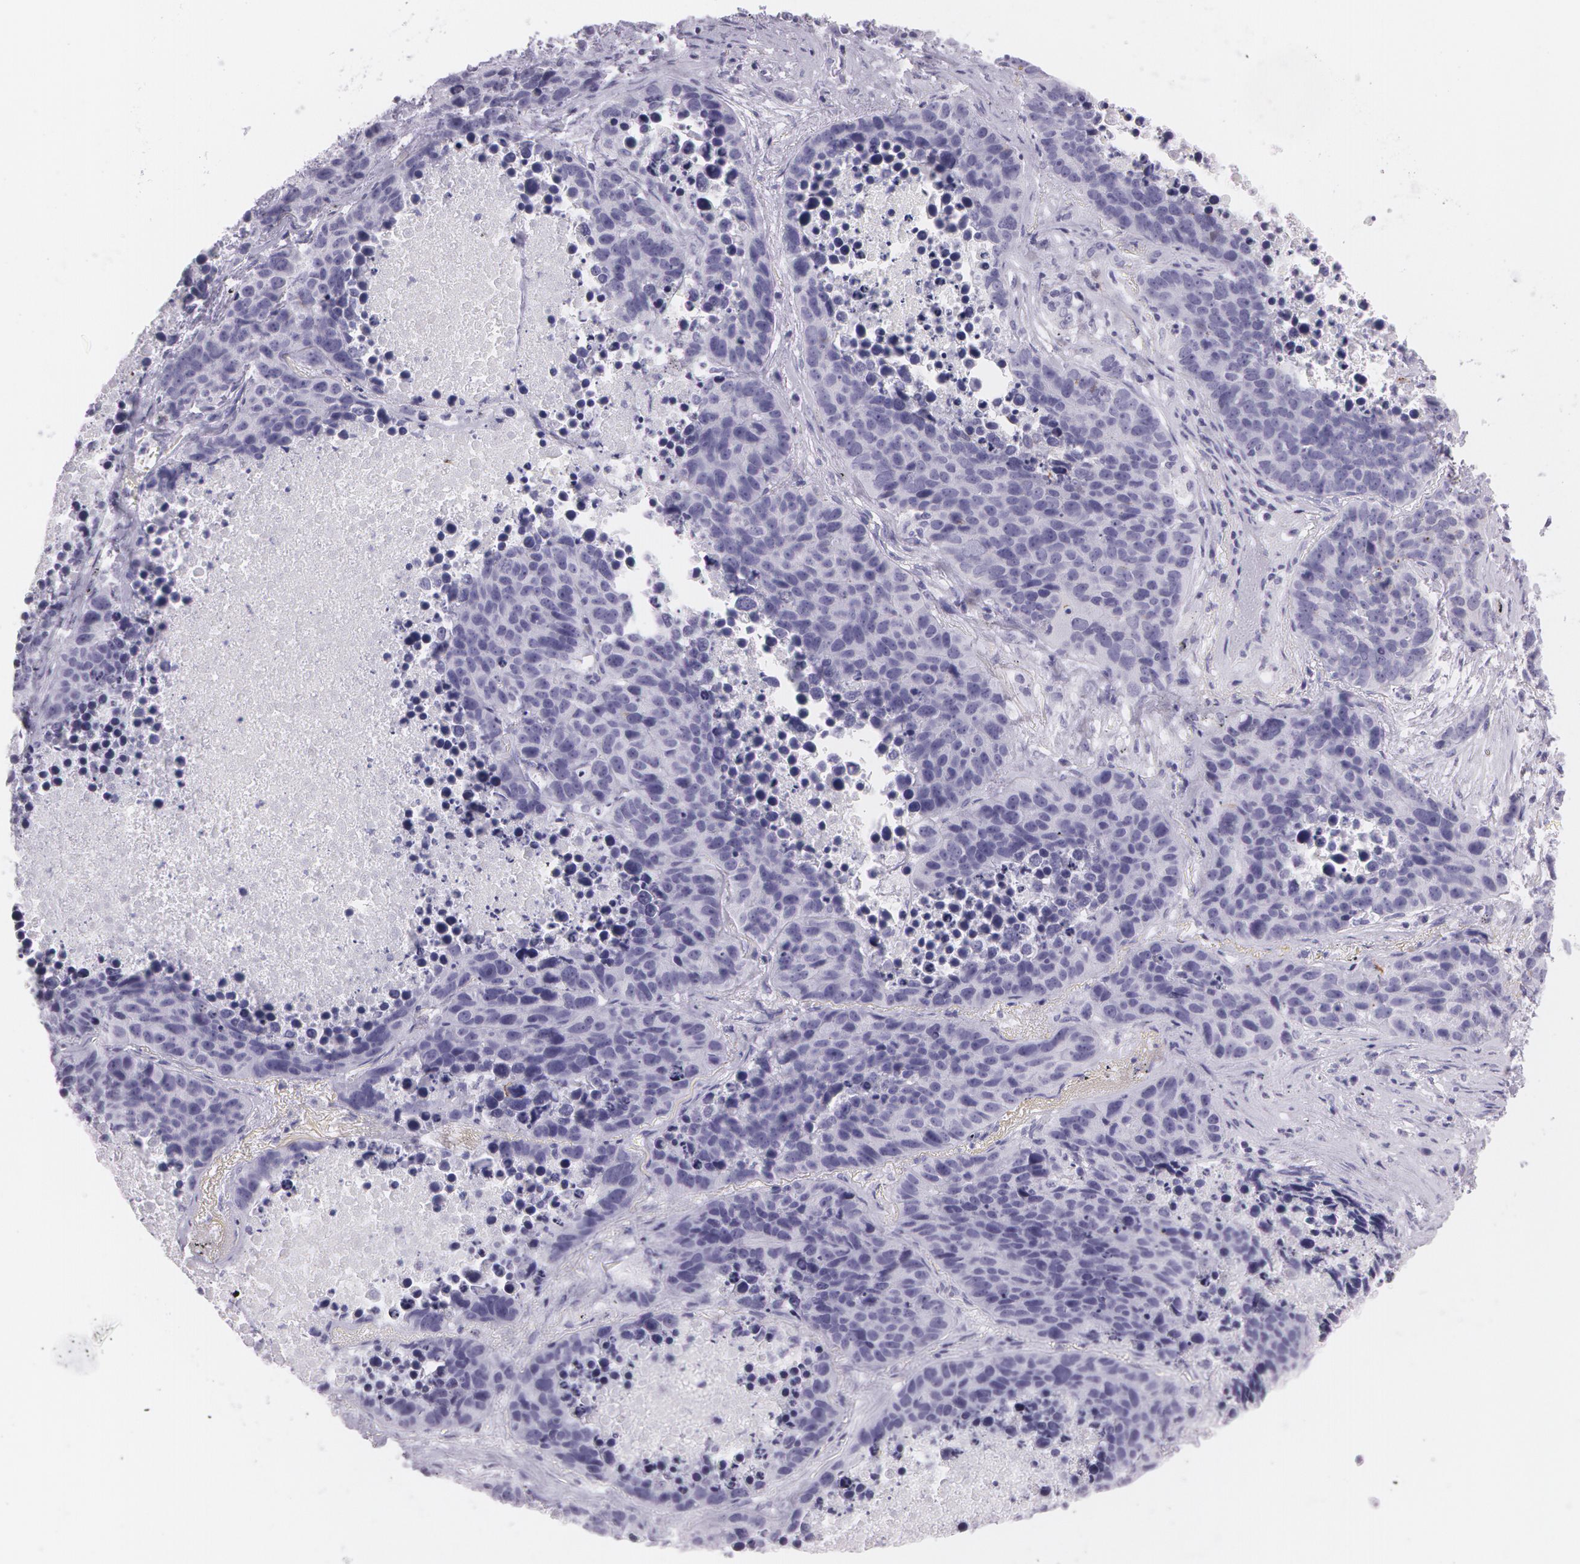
{"staining": {"intensity": "negative", "quantity": "none", "location": "none"}, "tissue": "lung cancer", "cell_type": "Tumor cells", "image_type": "cancer", "snomed": [{"axis": "morphology", "description": "Carcinoid, malignant, NOS"}, {"axis": "topography", "description": "Lung"}], "caption": "Micrograph shows no significant protein staining in tumor cells of lung cancer.", "gene": "SNCG", "patient": {"sex": "male", "age": 60}}